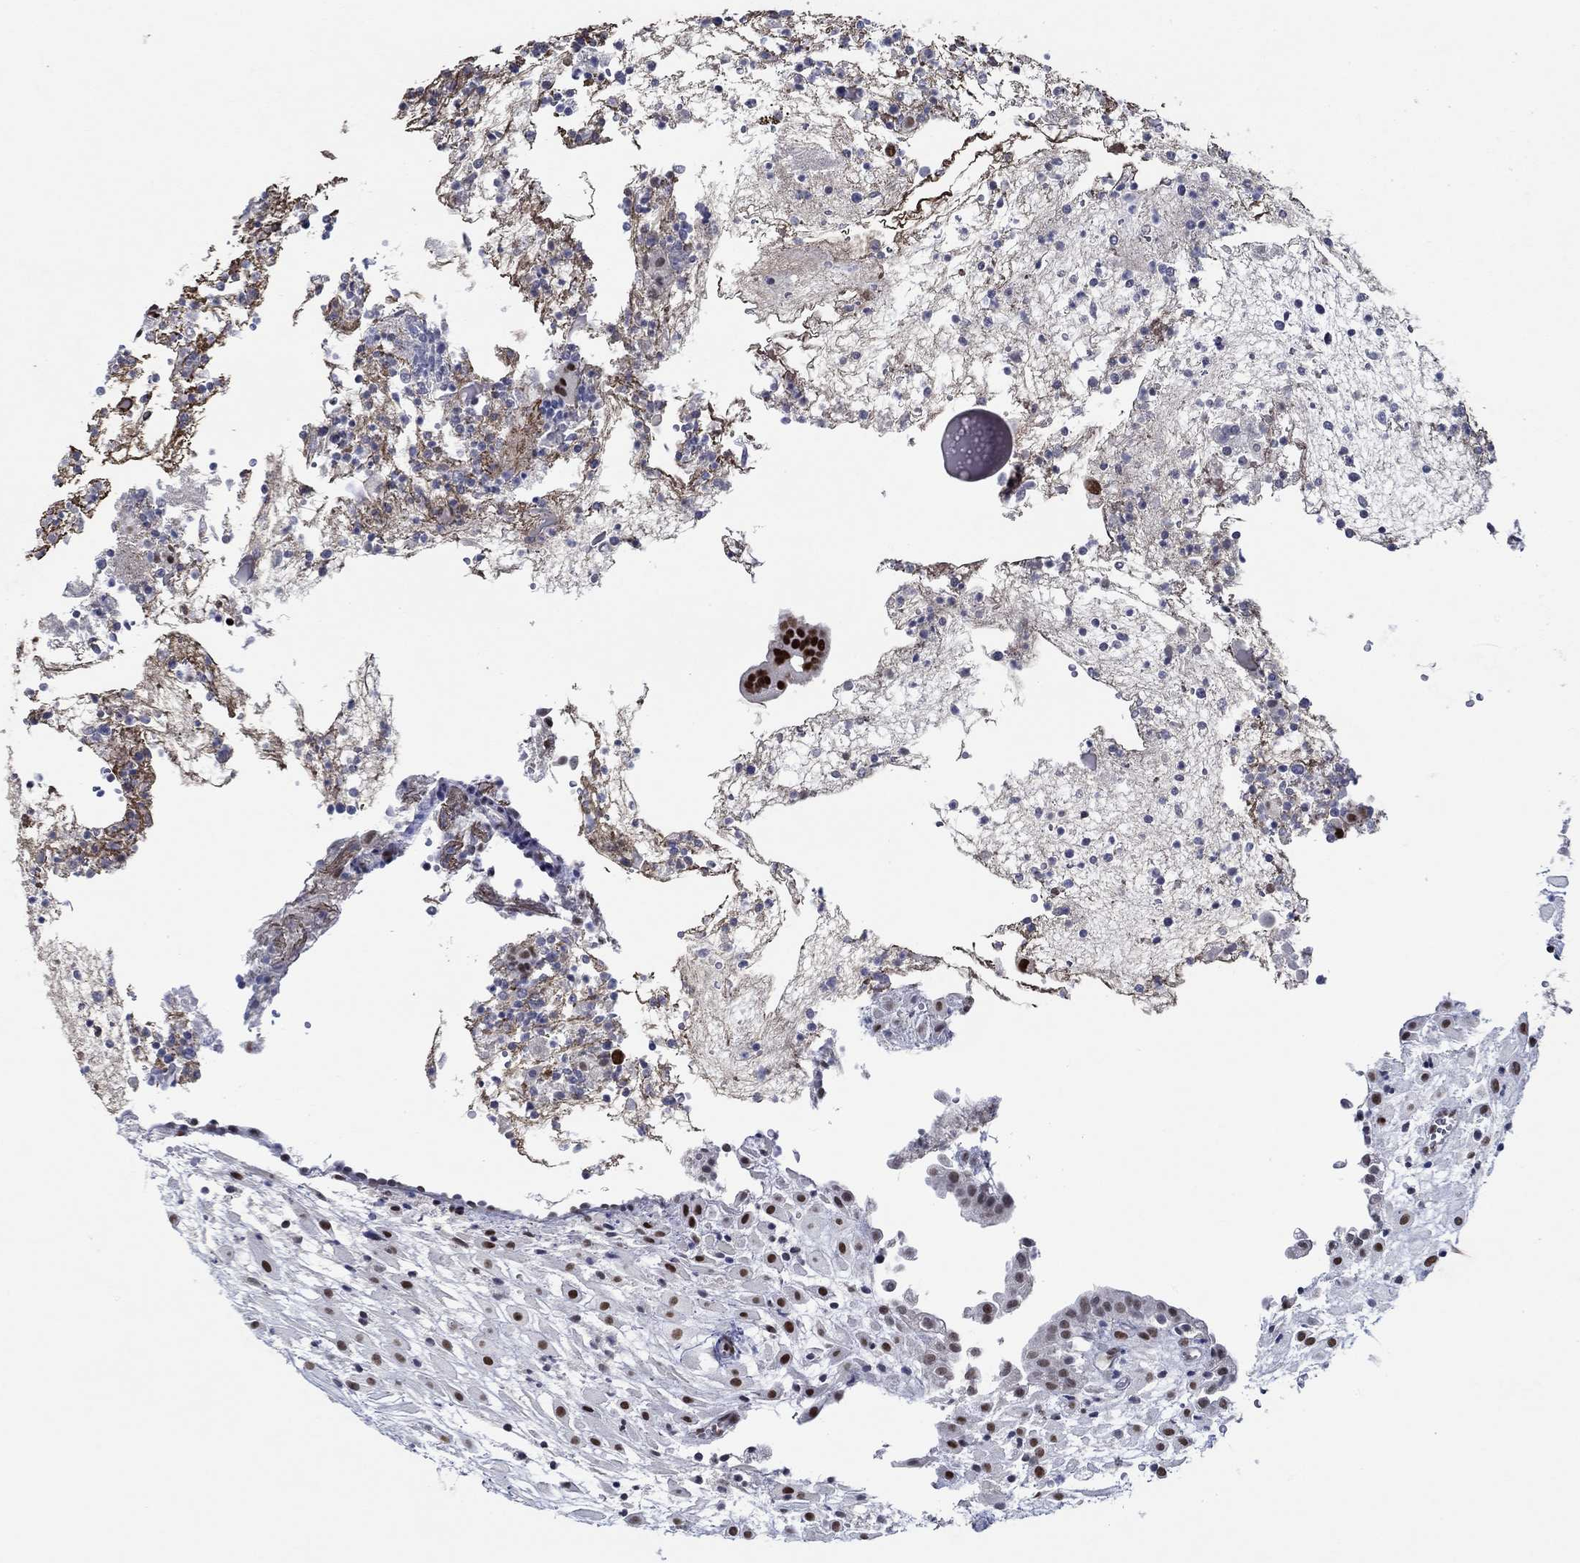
{"staining": {"intensity": "strong", "quantity": "<25%", "location": "nuclear"}, "tissue": "placenta", "cell_type": "Decidual cells", "image_type": "normal", "snomed": [{"axis": "morphology", "description": "Normal tissue, NOS"}, {"axis": "topography", "description": "Placenta"}], "caption": "This image reveals IHC staining of normal placenta, with medium strong nuclear expression in about <25% of decidual cells.", "gene": "GATA2", "patient": {"sex": "female", "age": 24}}